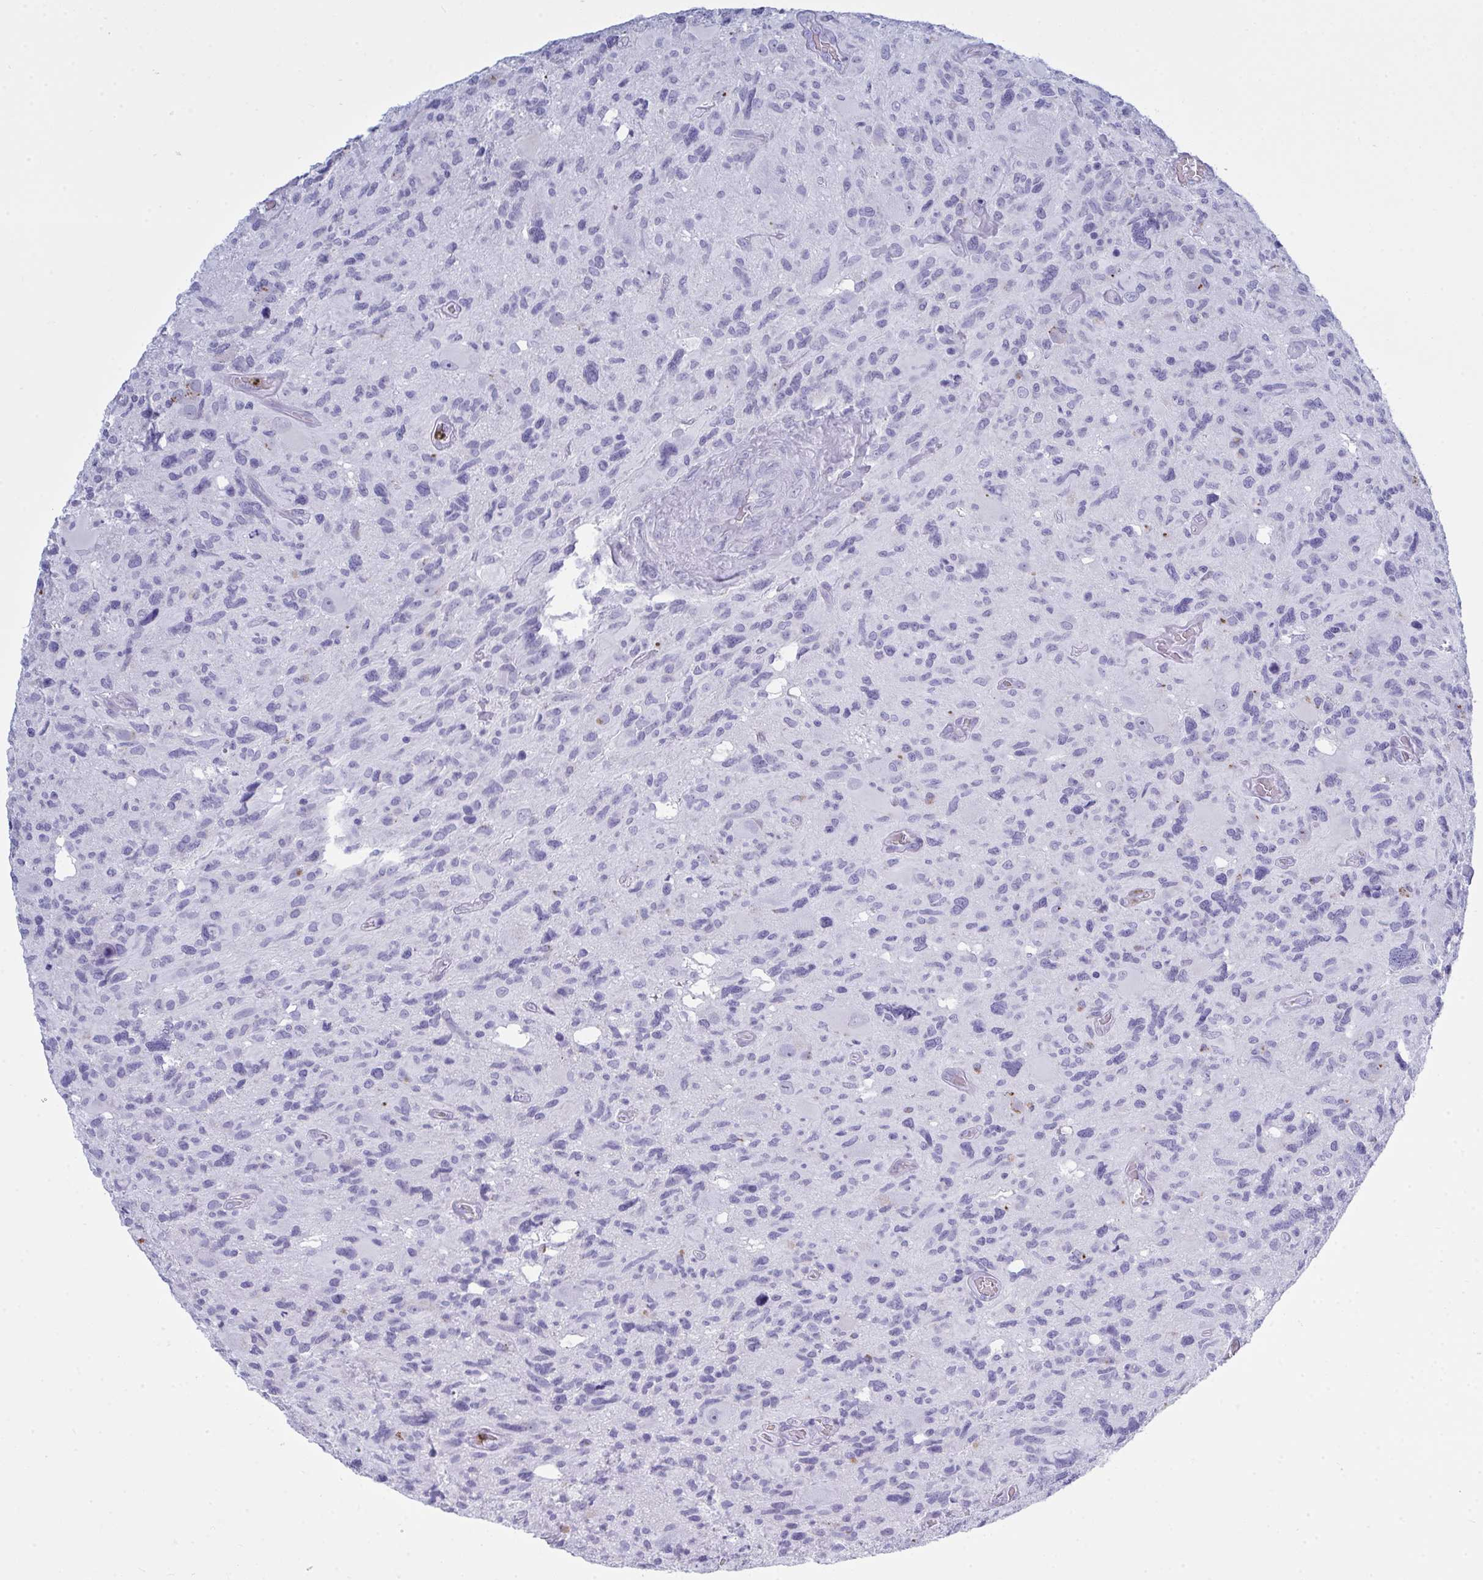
{"staining": {"intensity": "negative", "quantity": "none", "location": "none"}, "tissue": "glioma", "cell_type": "Tumor cells", "image_type": "cancer", "snomed": [{"axis": "morphology", "description": "Glioma, malignant, High grade"}, {"axis": "topography", "description": "Brain"}], "caption": "Human malignant glioma (high-grade) stained for a protein using immunohistochemistry (IHC) exhibits no expression in tumor cells.", "gene": "SERPINB10", "patient": {"sex": "male", "age": 49}}